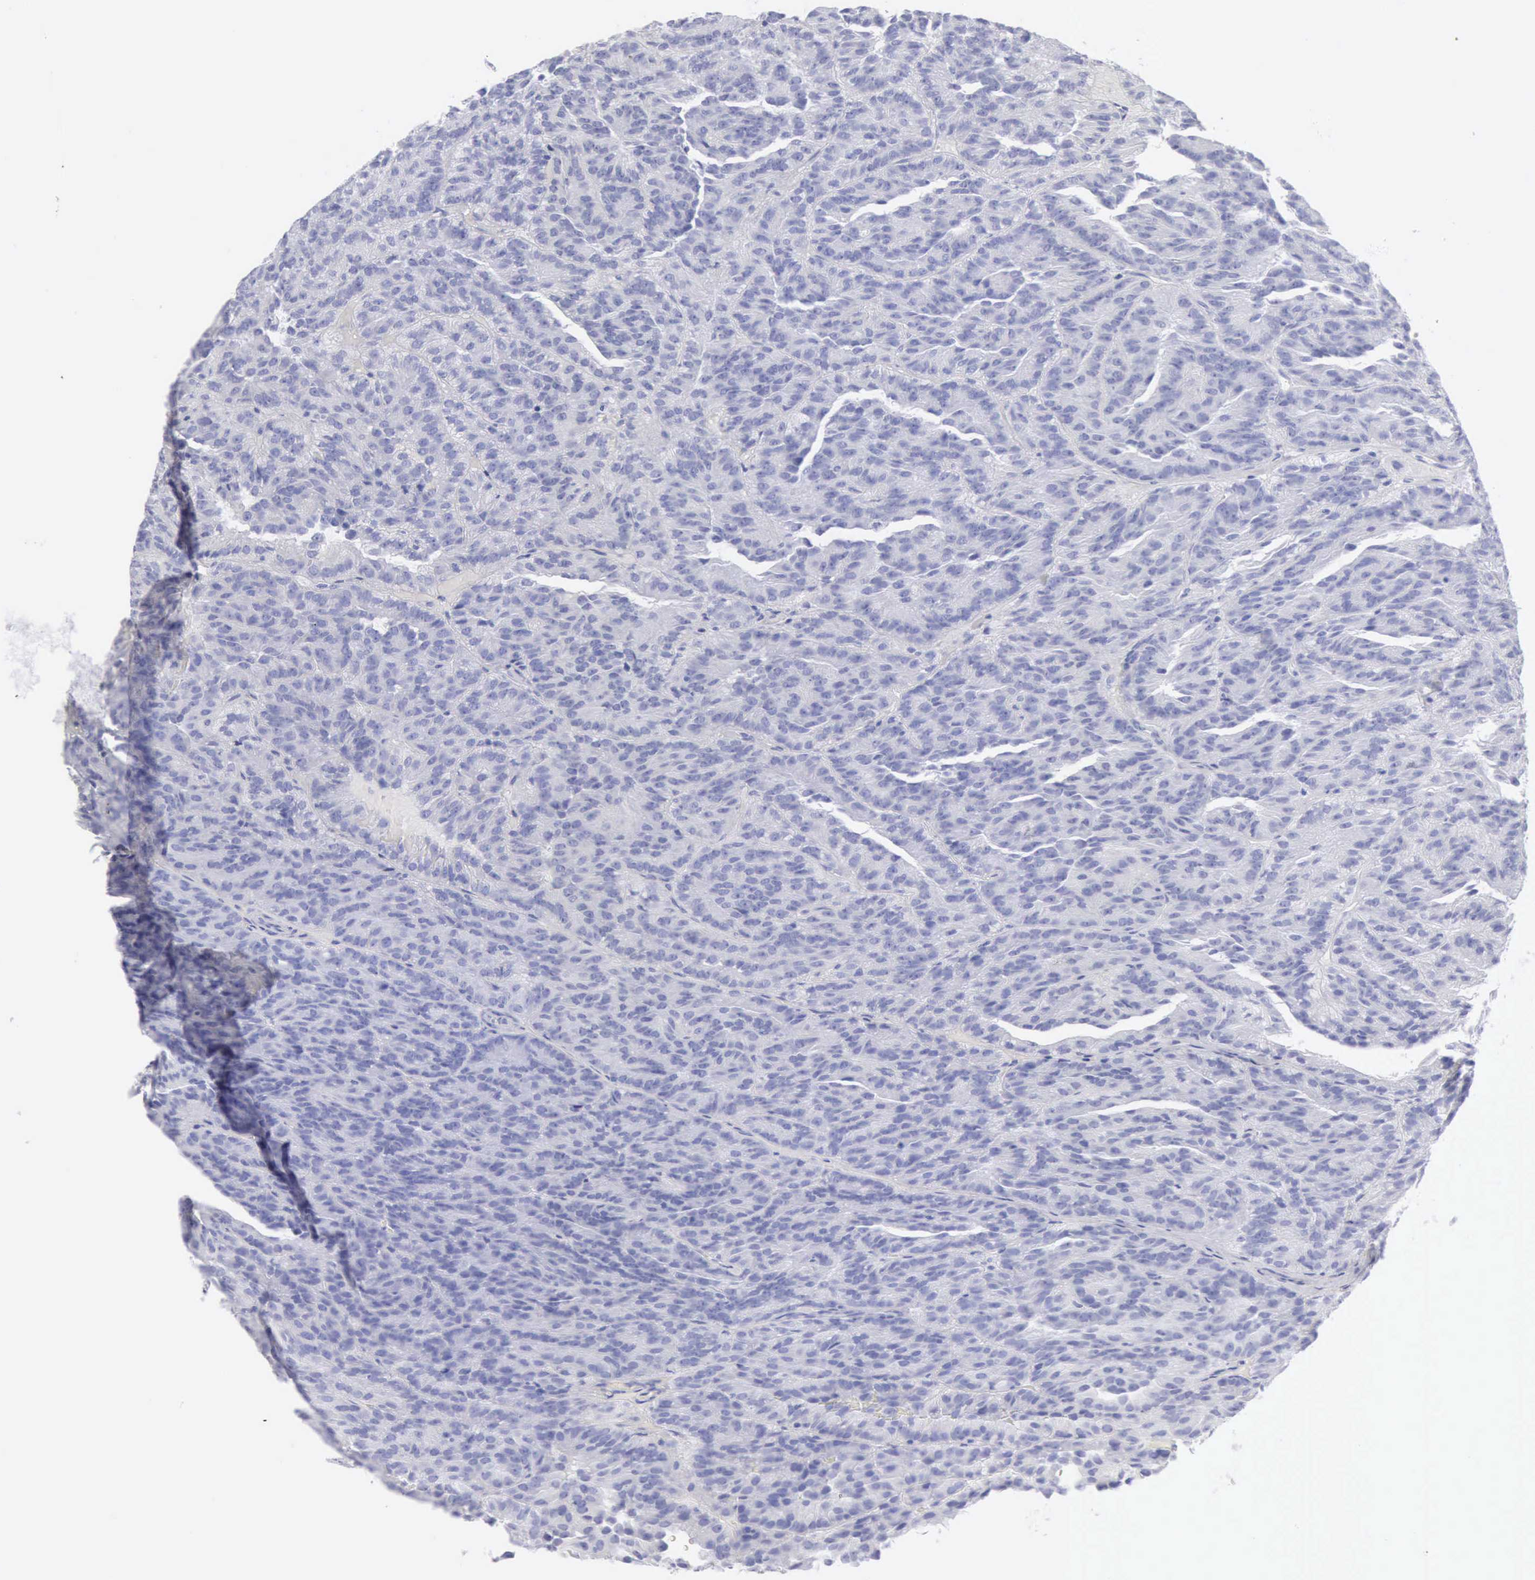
{"staining": {"intensity": "negative", "quantity": "none", "location": "none"}, "tissue": "renal cancer", "cell_type": "Tumor cells", "image_type": "cancer", "snomed": [{"axis": "morphology", "description": "Adenocarcinoma, NOS"}, {"axis": "topography", "description": "Kidney"}], "caption": "DAB immunohistochemical staining of renal cancer (adenocarcinoma) reveals no significant expression in tumor cells.", "gene": "KRT5", "patient": {"sex": "male", "age": 46}}